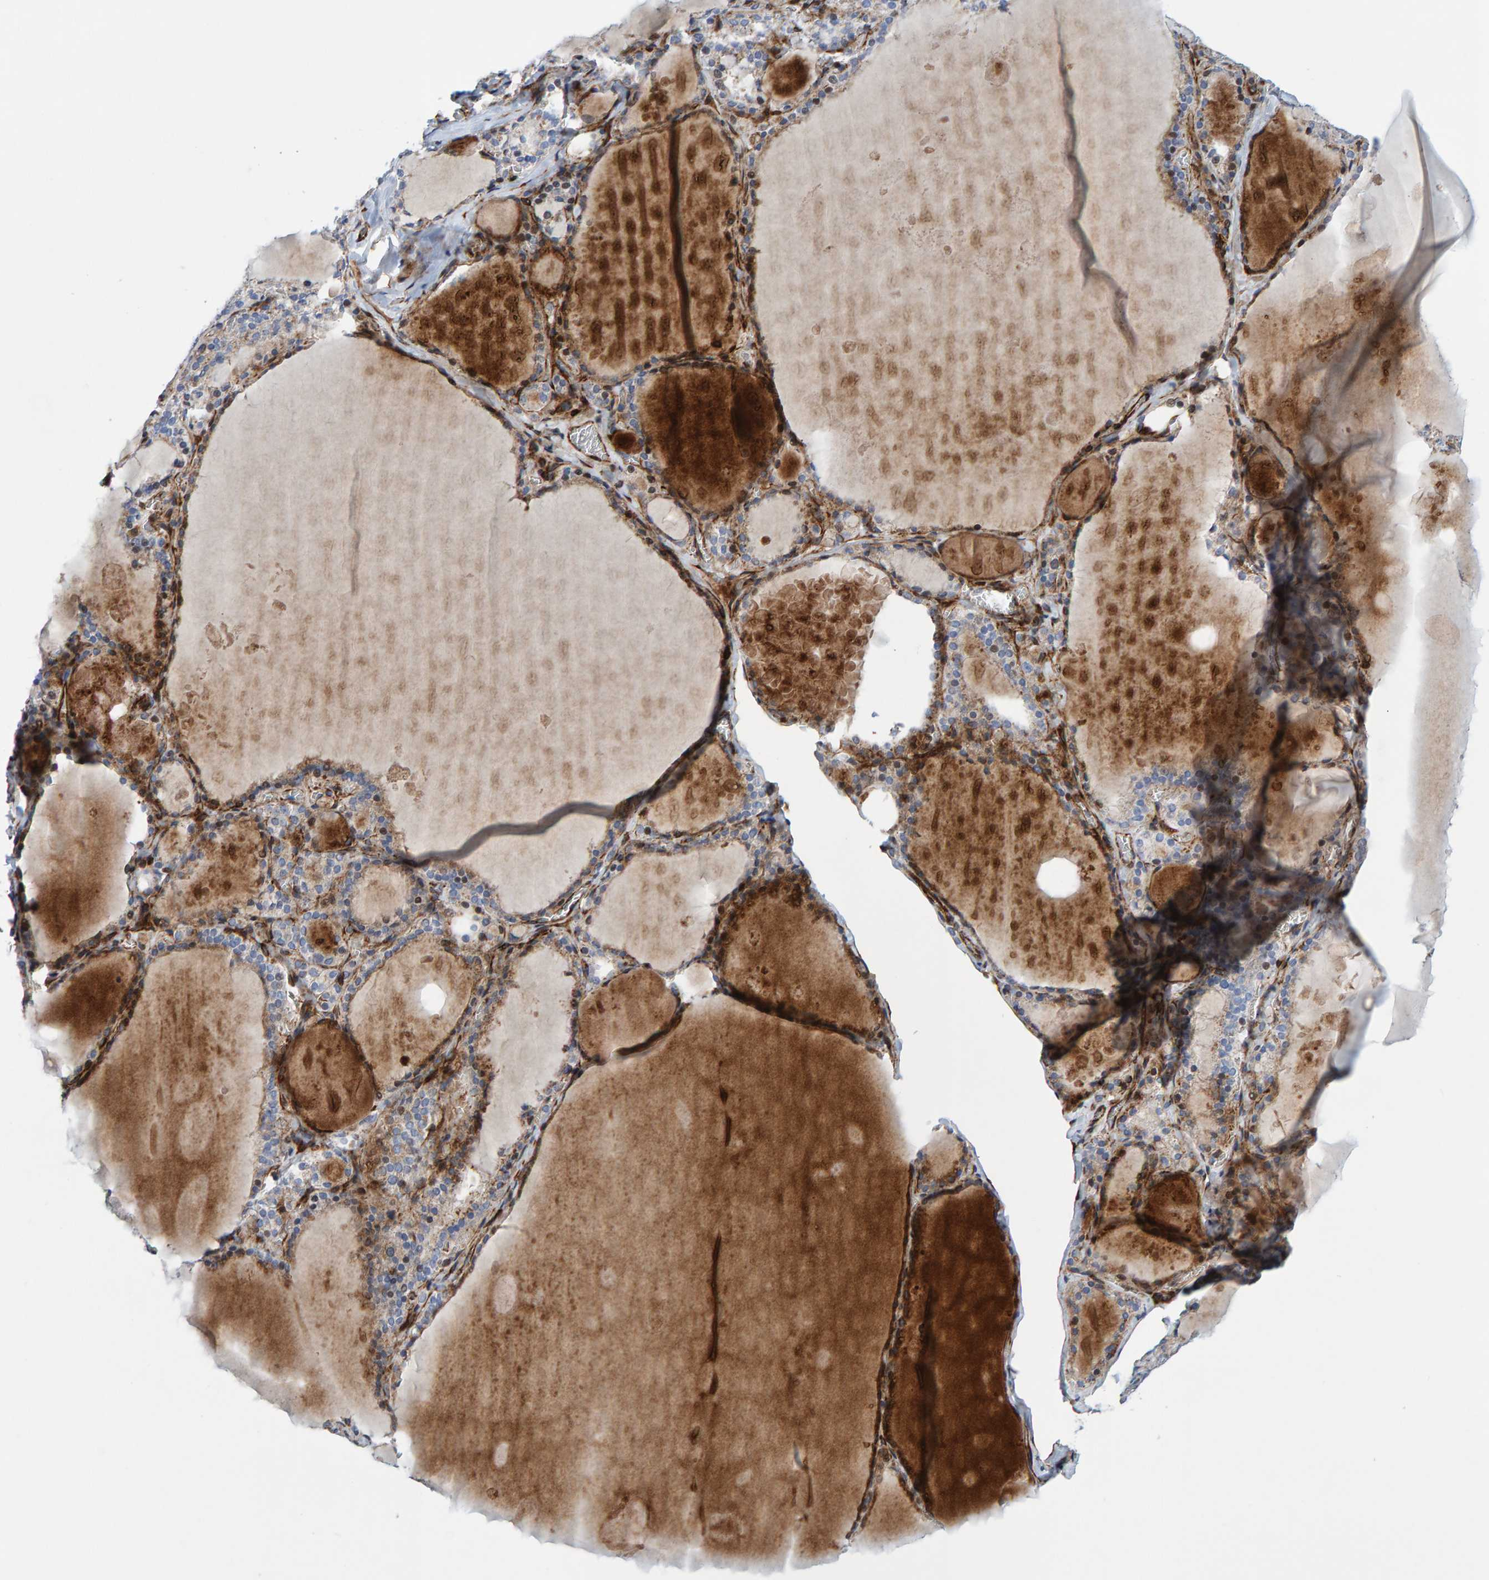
{"staining": {"intensity": "moderate", "quantity": ">75%", "location": "cytoplasmic/membranous"}, "tissue": "thyroid gland", "cell_type": "Glandular cells", "image_type": "normal", "snomed": [{"axis": "morphology", "description": "Normal tissue, NOS"}, {"axis": "topography", "description": "Thyroid gland"}], "caption": "There is medium levels of moderate cytoplasmic/membranous expression in glandular cells of normal thyroid gland, as demonstrated by immunohistochemical staining (brown color).", "gene": "POLG2", "patient": {"sex": "male", "age": 56}}